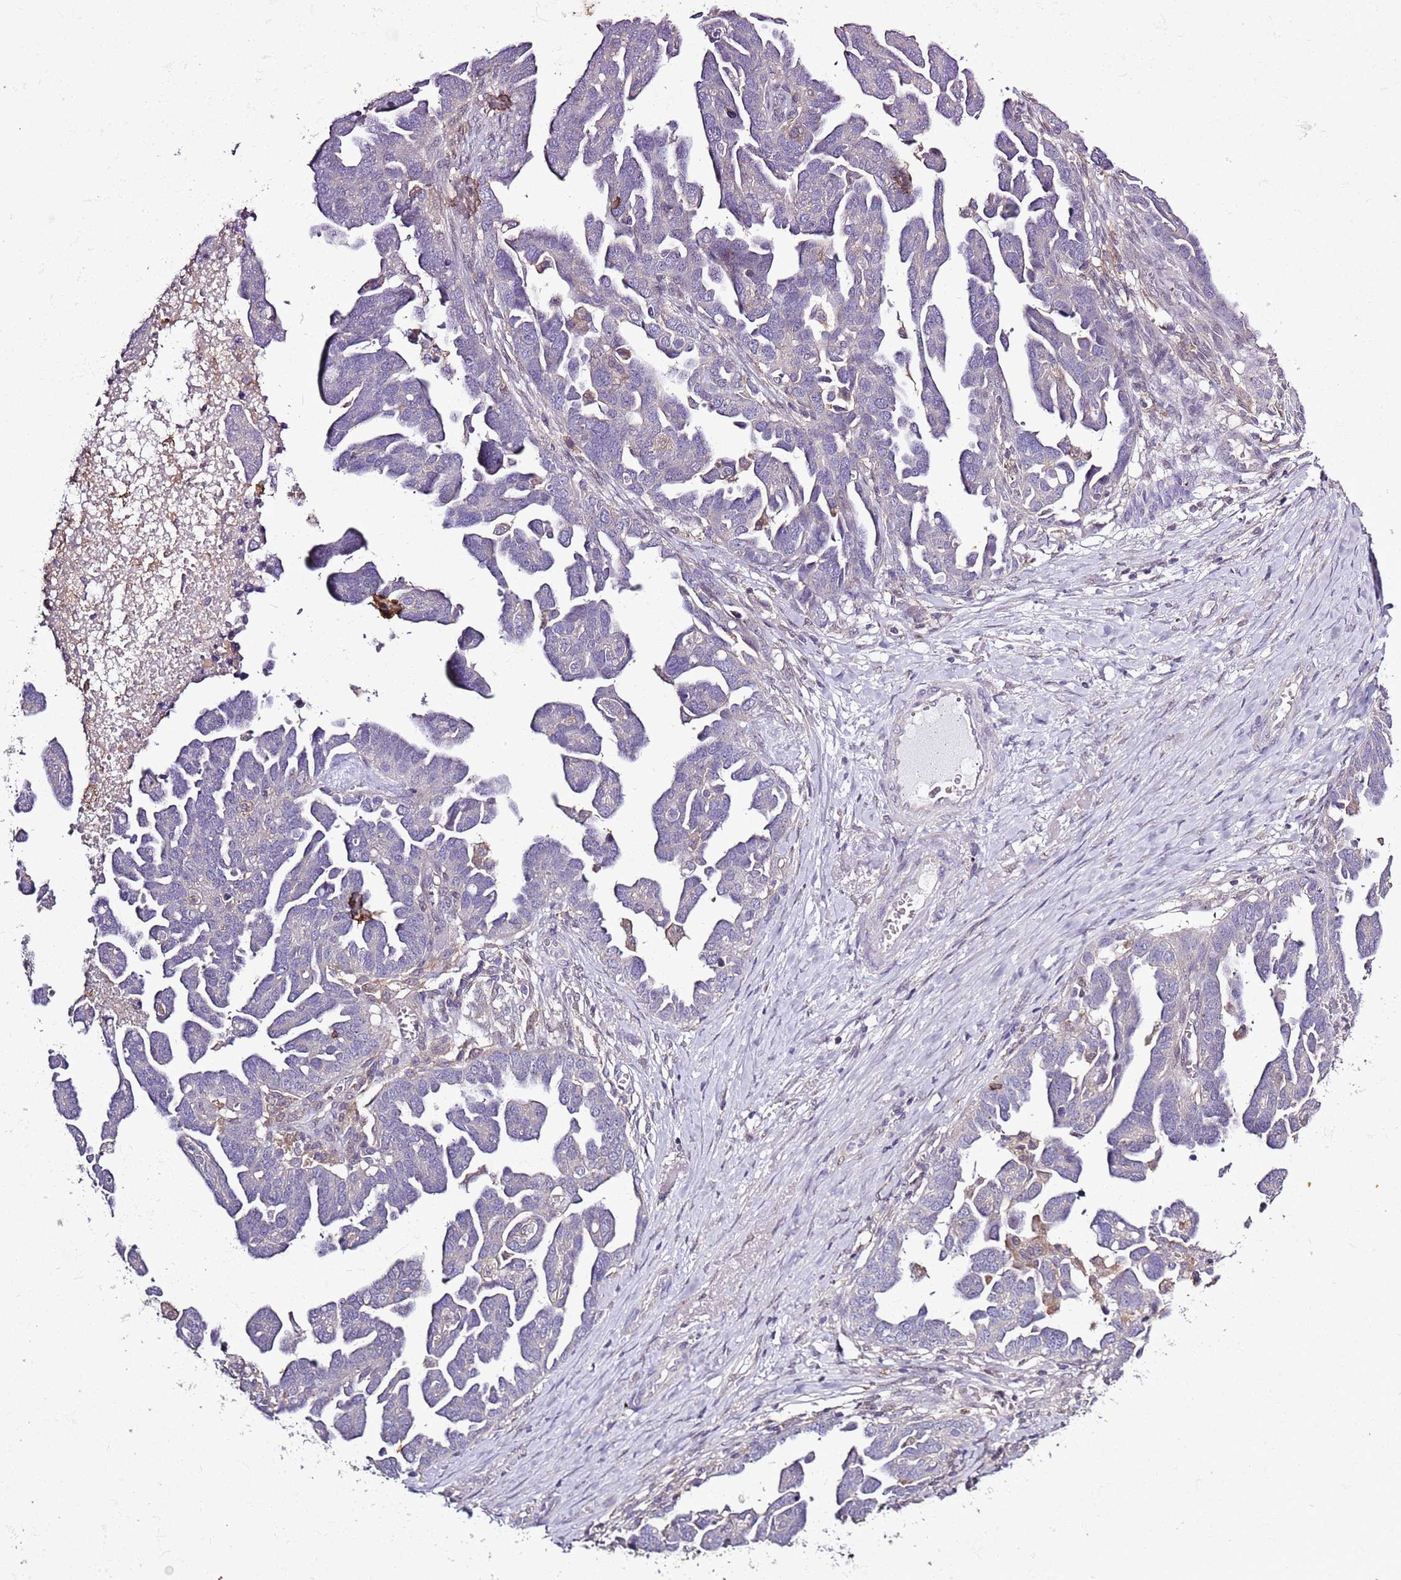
{"staining": {"intensity": "negative", "quantity": "none", "location": "none"}, "tissue": "ovarian cancer", "cell_type": "Tumor cells", "image_type": "cancer", "snomed": [{"axis": "morphology", "description": "Cystadenocarcinoma, serous, NOS"}, {"axis": "topography", "description": "Ovary"}], "caption": "DAB (3,3'-diaminobenzidine) immunohistochemical staining of ovarian cancer (serous cystadenocarcinoma) demonstrates no significant staining in tumor cells. The staining is performed using DAB (3,3'-diaminobenzidine) brown chromogen with nuclei counter-stained in using hematoxylin.", "gene": "CAPN9", "patient": {"sex": "female", "age": 54}}